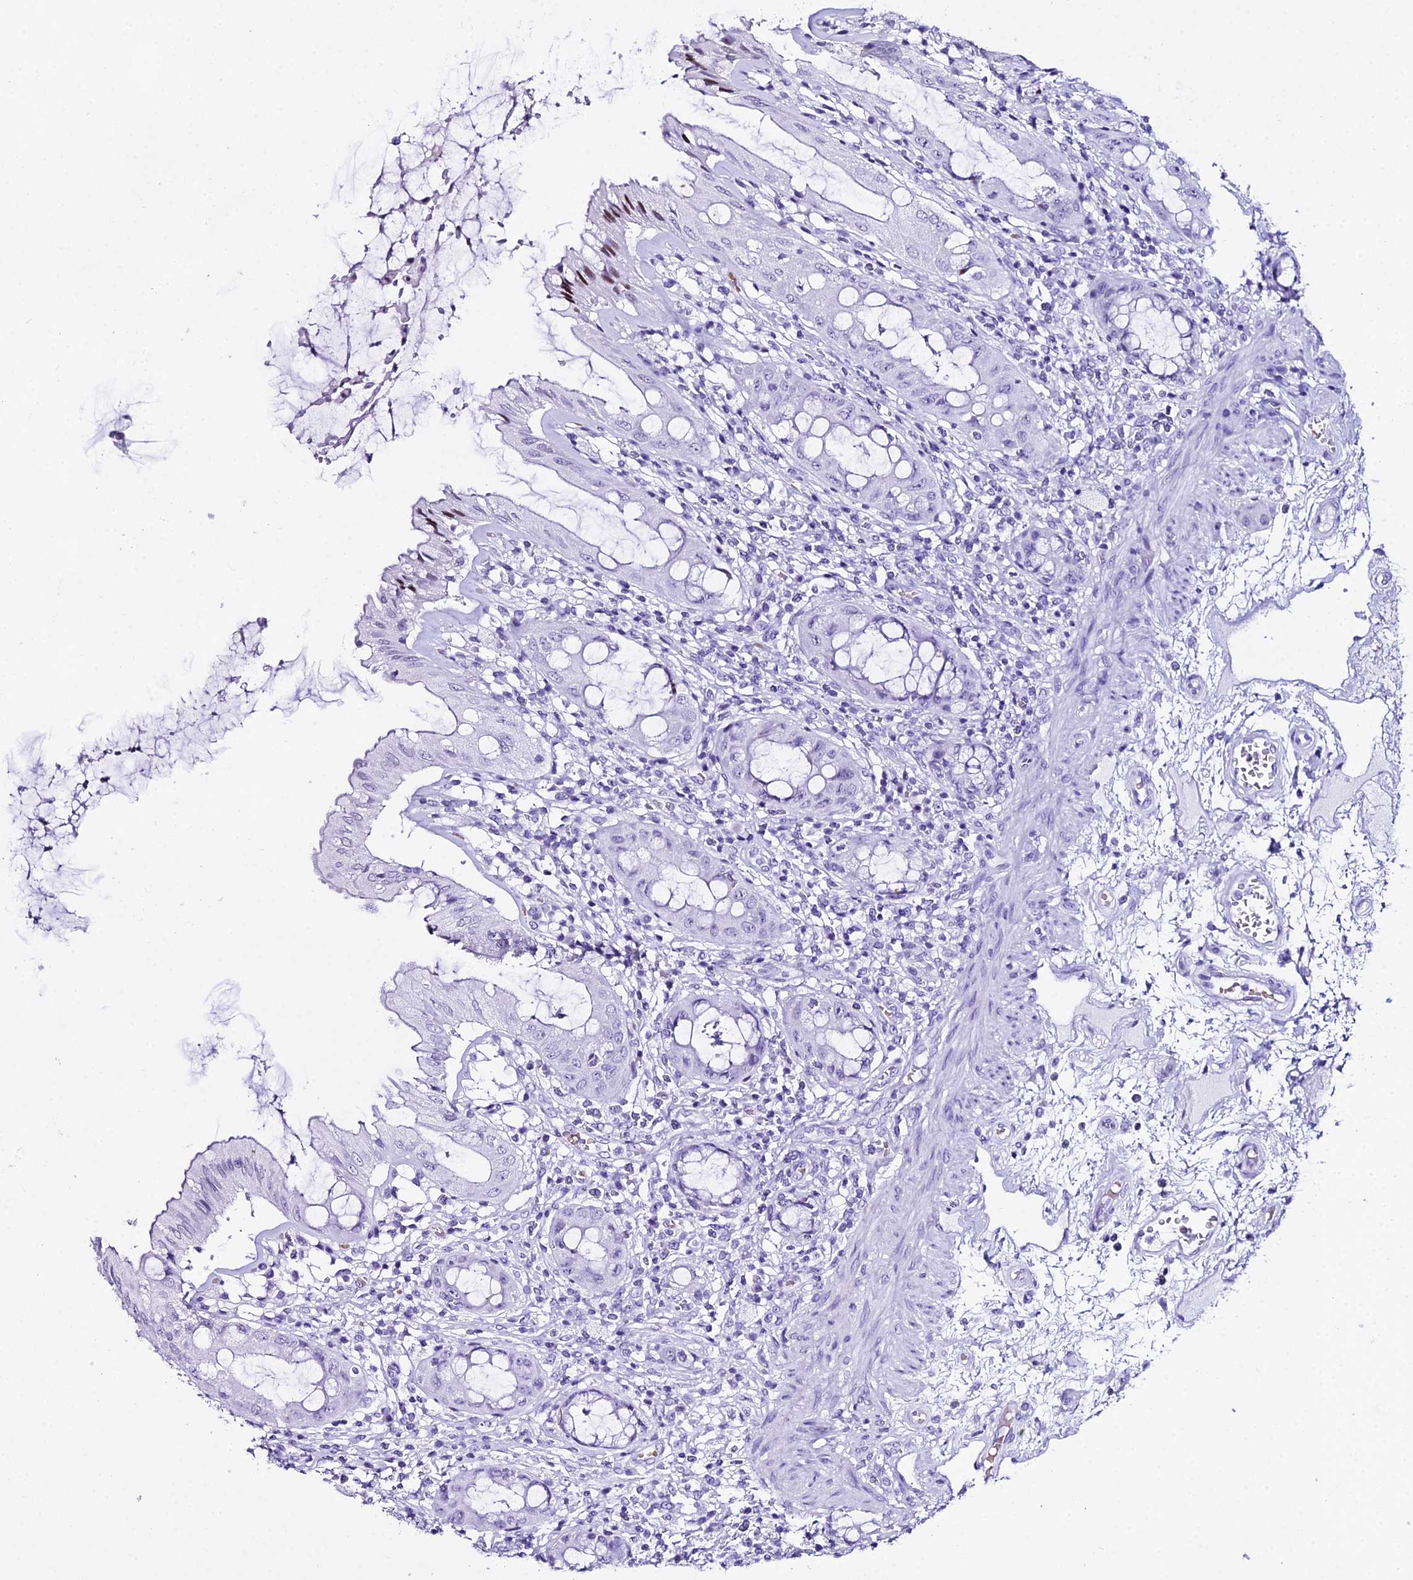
{"staining": {"intensity": "weak", "quantity": "<25%", "location": "nuclear"}, "tissue": "rectum", "cell_type": "Glandular cells", "image_type": "normal", "snomed": [{"axis": "morphology", "description": "Normal tissue, NOS"}, {"axis": "topography", "description": "Rectum"}], "caption": "Immunohistochemistry (IHC) micrograph of benign rectum stained for a protein (brown), which exhibits no expression in glandular cells. (DAB IHC with hematoxylin counter stain).", "gene": "RNPS1", "patient": {"sex": "female", "age": 57}}